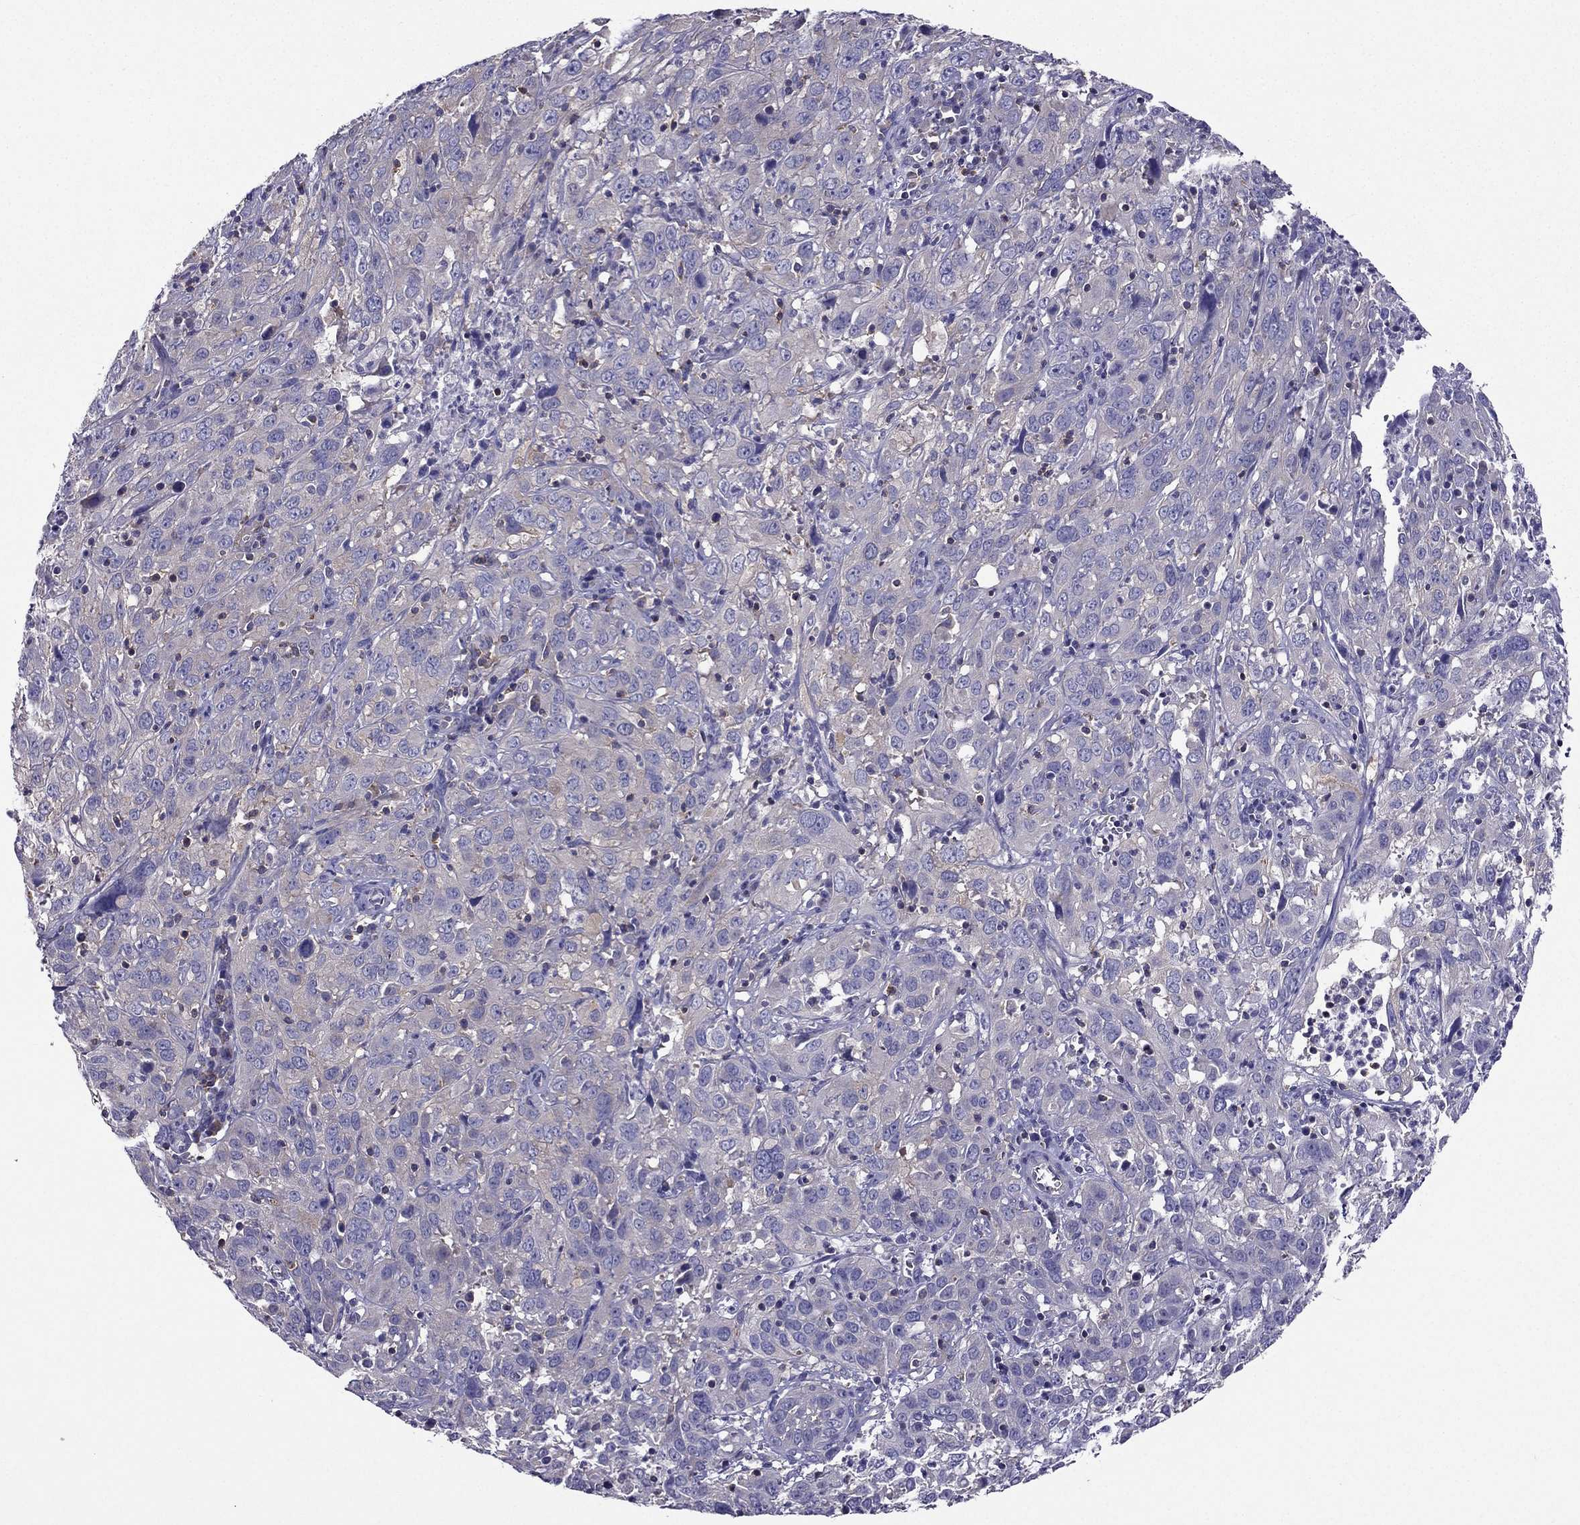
{"staining": {"intensity": "weak", "quantity": "<25%", "location": "cytoplasmic/membranous"}, "tissue": "cervical cancer", "cell_type": "Tumor cells", "image_type": "cancer", "snomed": [{"axis": "morphology", "description": "Squamous cell carcinoma, NOS"}, {"axis": "topography", "description": "Cervix"}], "caption": "IHC of human squamous cell carcinoma (cervical) displays no staining in tumor cells.", "gene": "AAK1", "patient": {"sex": "female", "age": 32}}